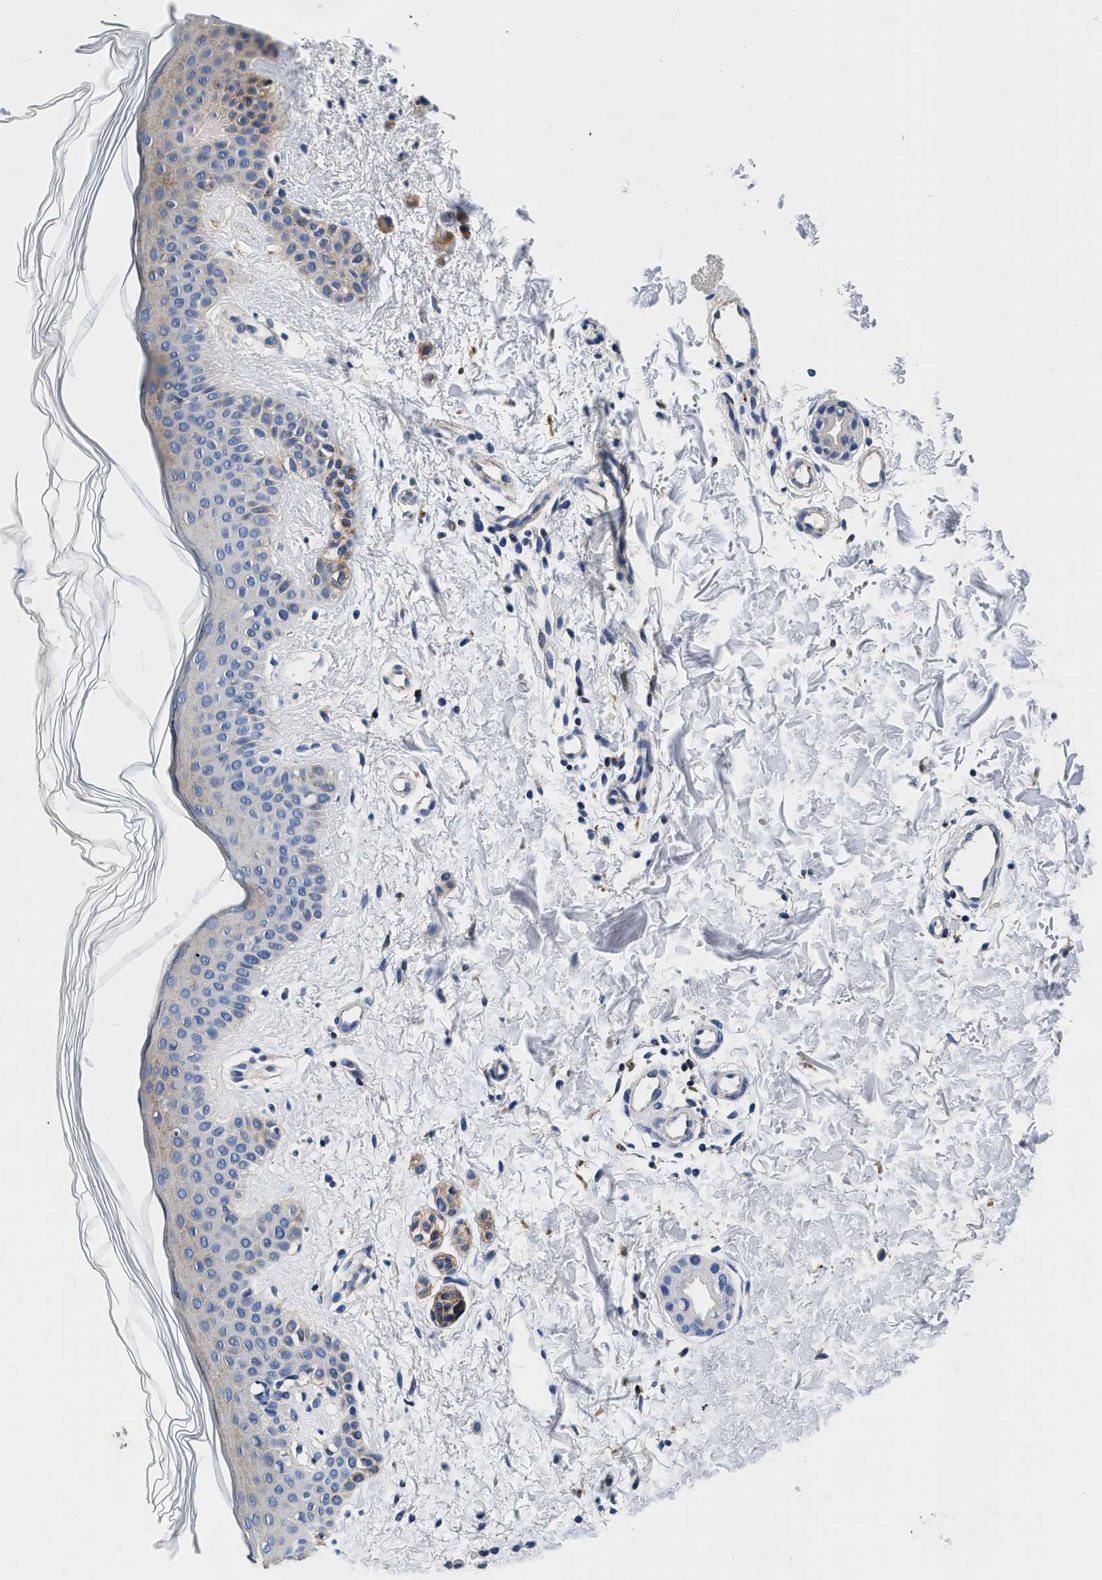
{"staining": {"intensity": "negative", "quantity": "none", "location": "none"}, "tissue": "skin", "cell_type": "Fibroblasts", "image_type": "normal", "snomed": [{"axis": "morphology", "description": "Normal tissue, NOS"}, {"axis": "morphology", "description": "Malignant melanoma, NOS"}, {"axis": "topography", "description": "Skin"}], "caption": "This micrograph is of normal skin stained with immunohistochemistry (IHC) to label a protein in brown with the nuclei are counter-stained blue. There is no expression in fibroblasts.", "gene": "GRN", "patient": {"sex": "male", "age": 83}}